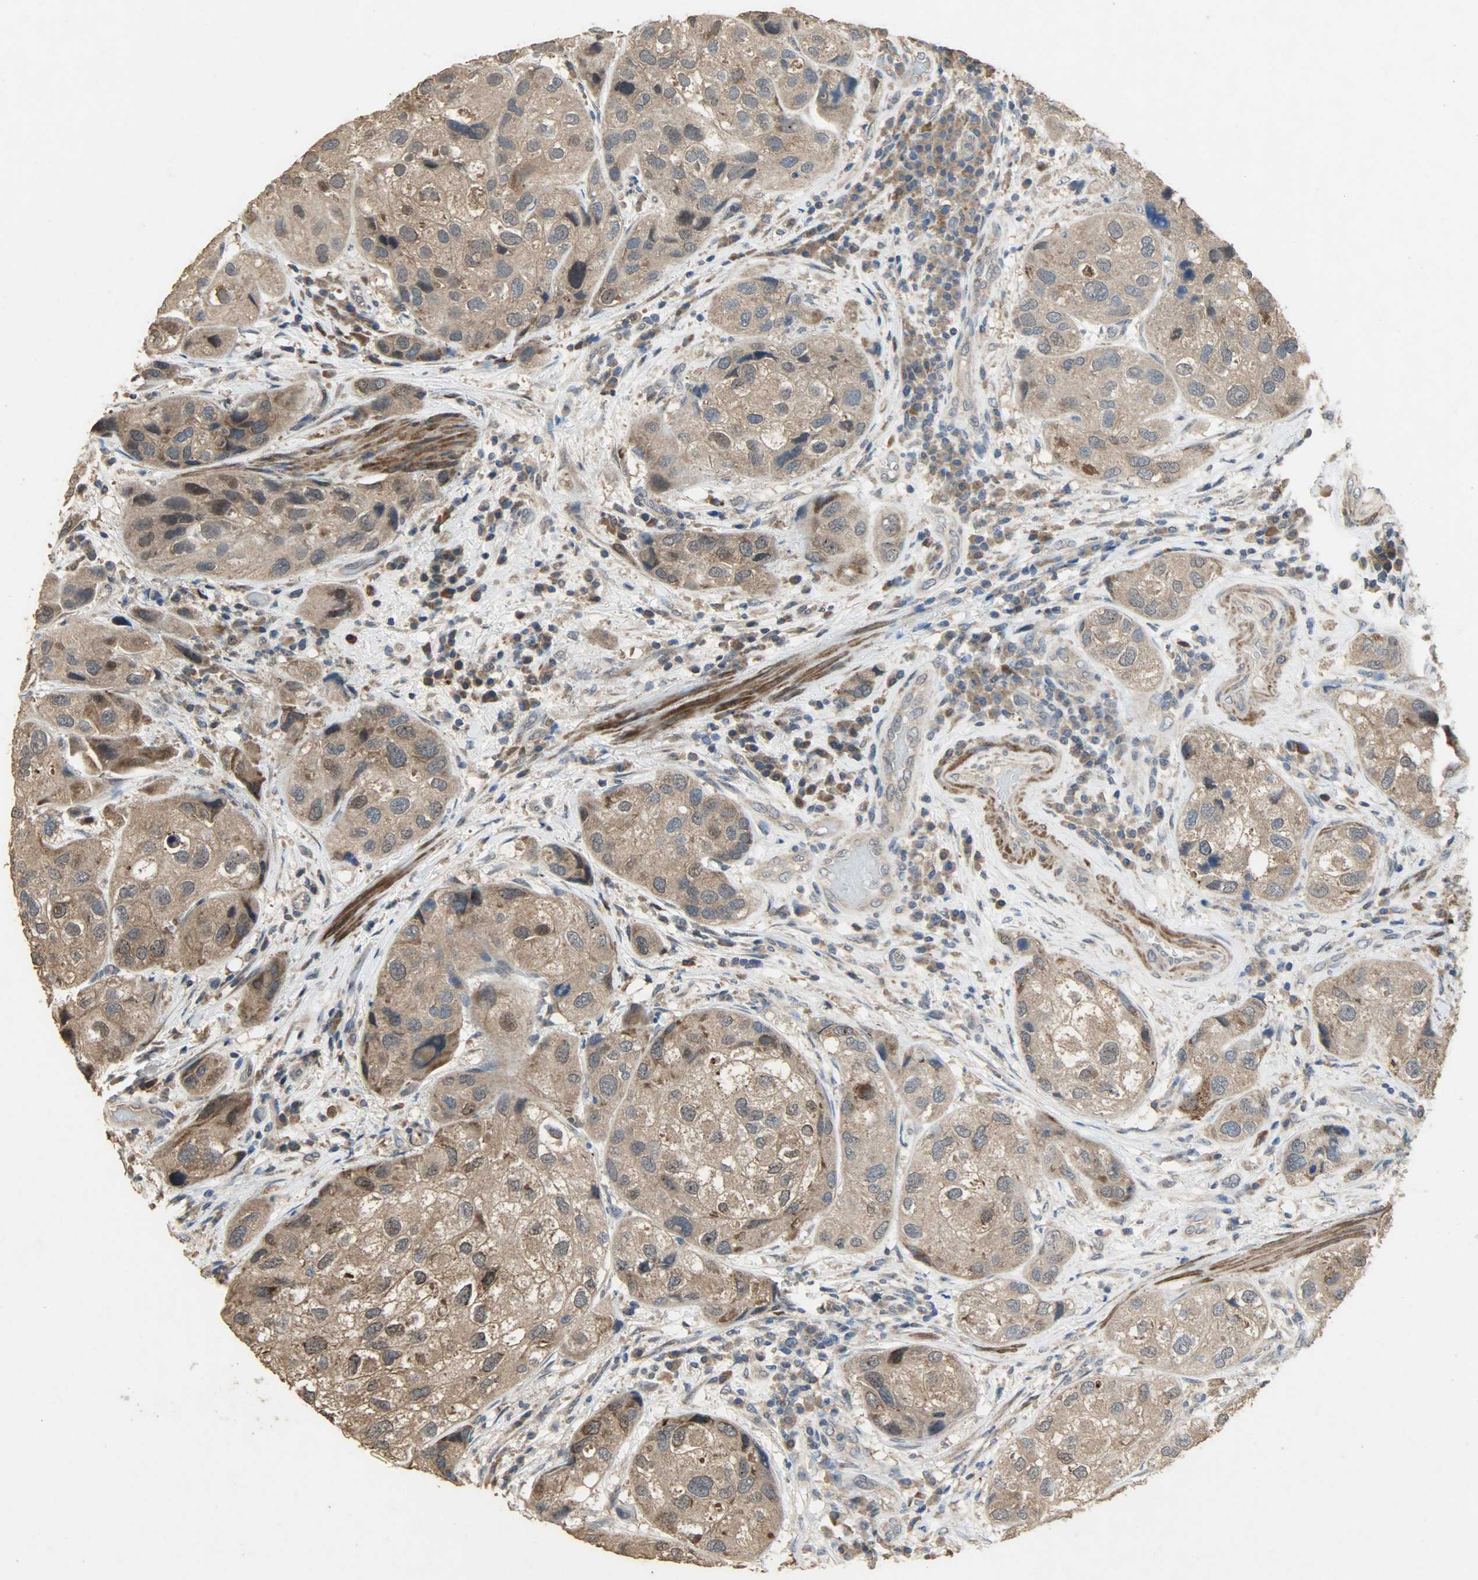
{"staining": {"intensity": "moderate", "quantity": ">75%", "location": "cytoplasmic/membranous"}, "tissue": "urothelial cancer", "cell_type": "Tumor cells", "image_type": "cancer", "snomed": [{"axis": "morphology", "description": "Urothelial carcinoma, High grade"}, {"axis": "topography", "description": "Urinary bladder"}], "caption": "IHC staining of urothelial cancer, which reveals medium levels of moderate cytoplasmic/membranous expression in approximately >75% of tumor cells indicating moderate cytoplasmic/membranous protein expression. The staining was performed using DAB (3,3'-diaminobenzidine) (brown) for protein detection and nuclei were counterstained in hematoxylin (blue).", "gene": "CDKN2C", "patient": {"sex": "female", "age": 64}}